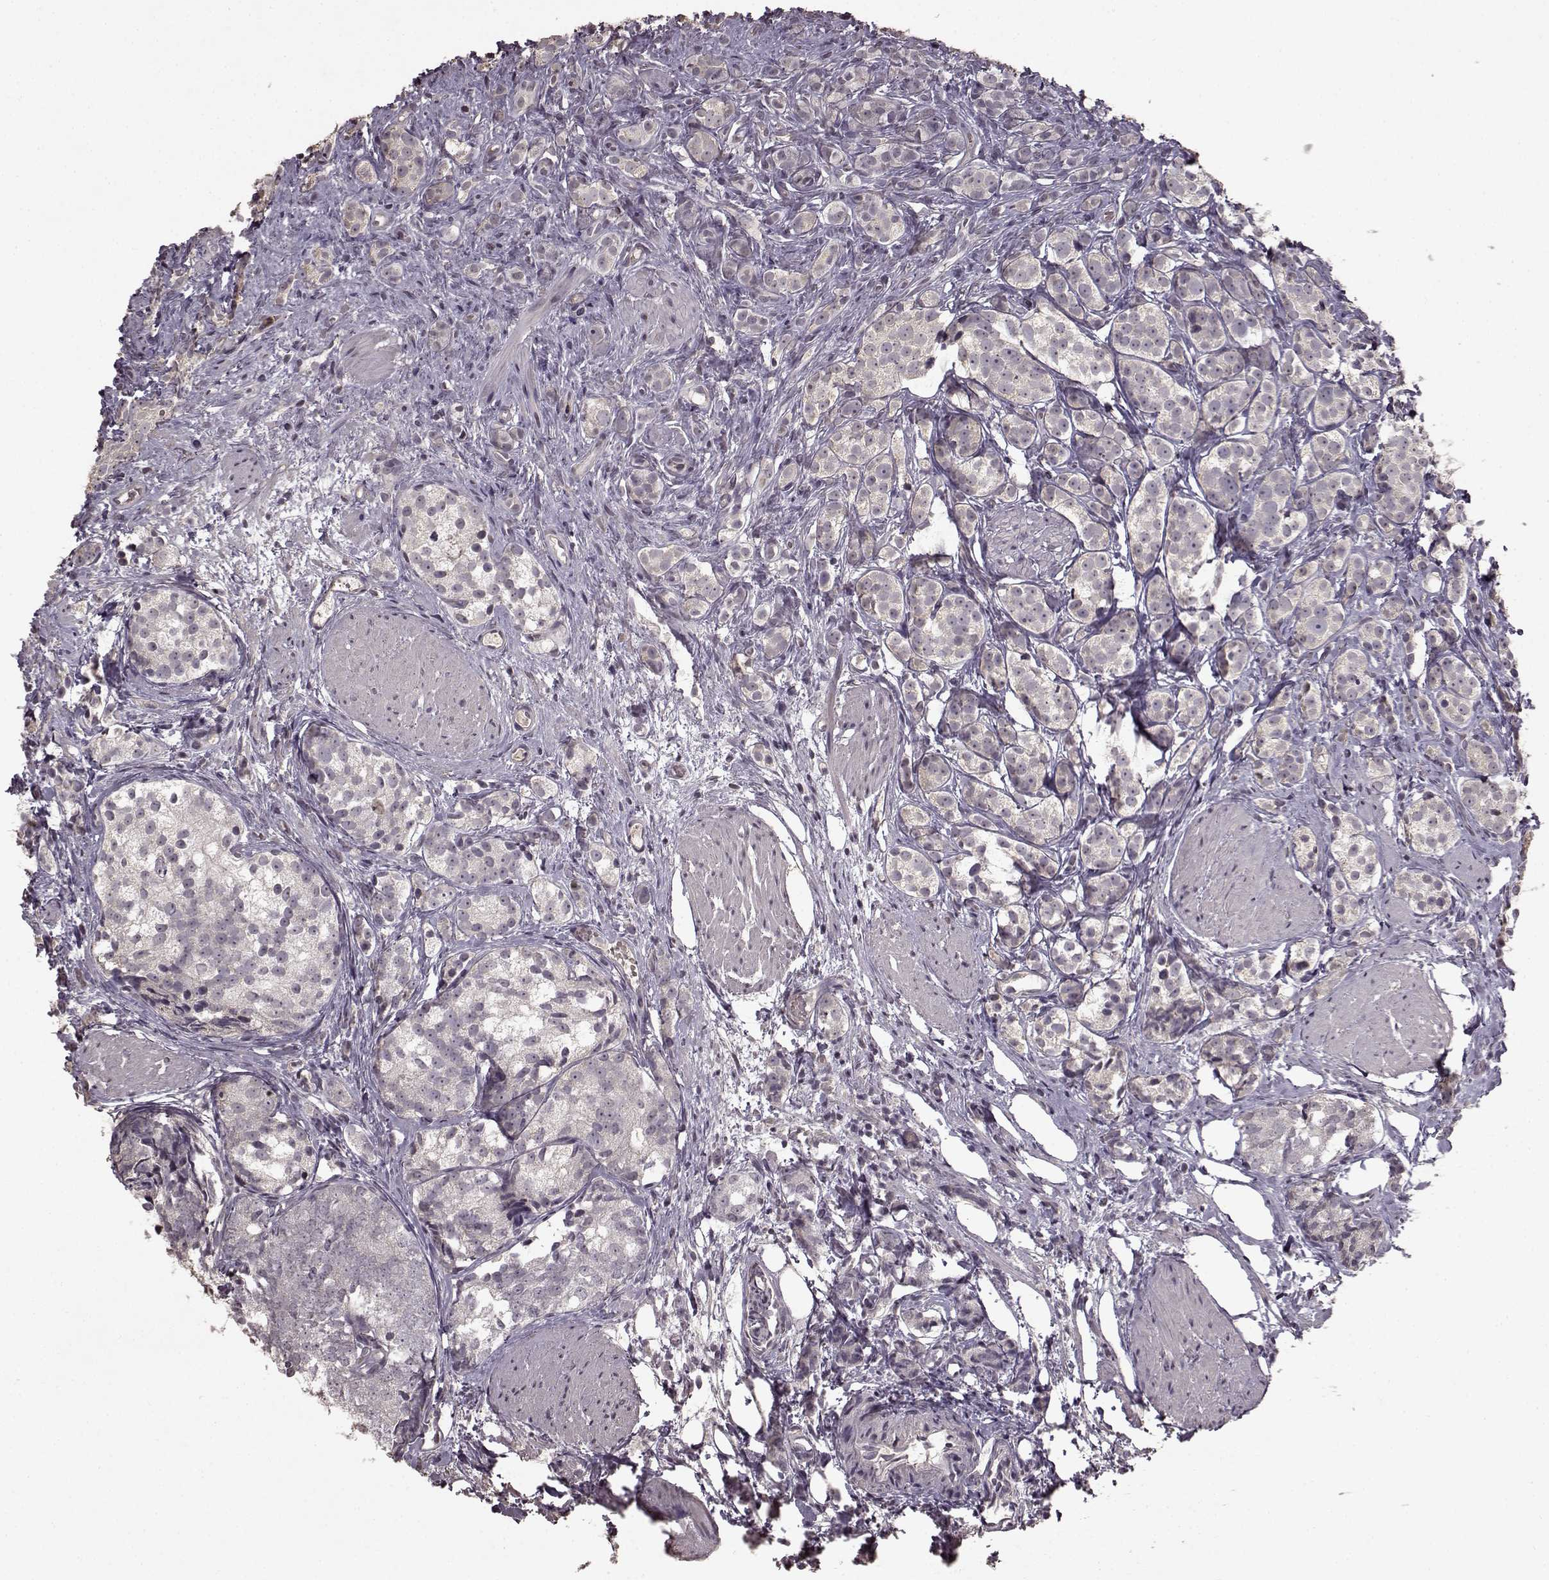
{"staining": {"intensity": "negative", "quantity": "none", "location": "none"}, "tissue": "prostate cancer", "cell_type": "Tumor cells", "image_type": "cancer", "snomed": [{"axis": "morphology", "description": "Adenocarcinoma, High grade"}, {"axis": "topography", "description": "Prostate"}], "caption": "There is no significant positivity in tumor cells of prostate cancer.", "gene": "LHB", "patient": {"sex": "male", "age": 53}}